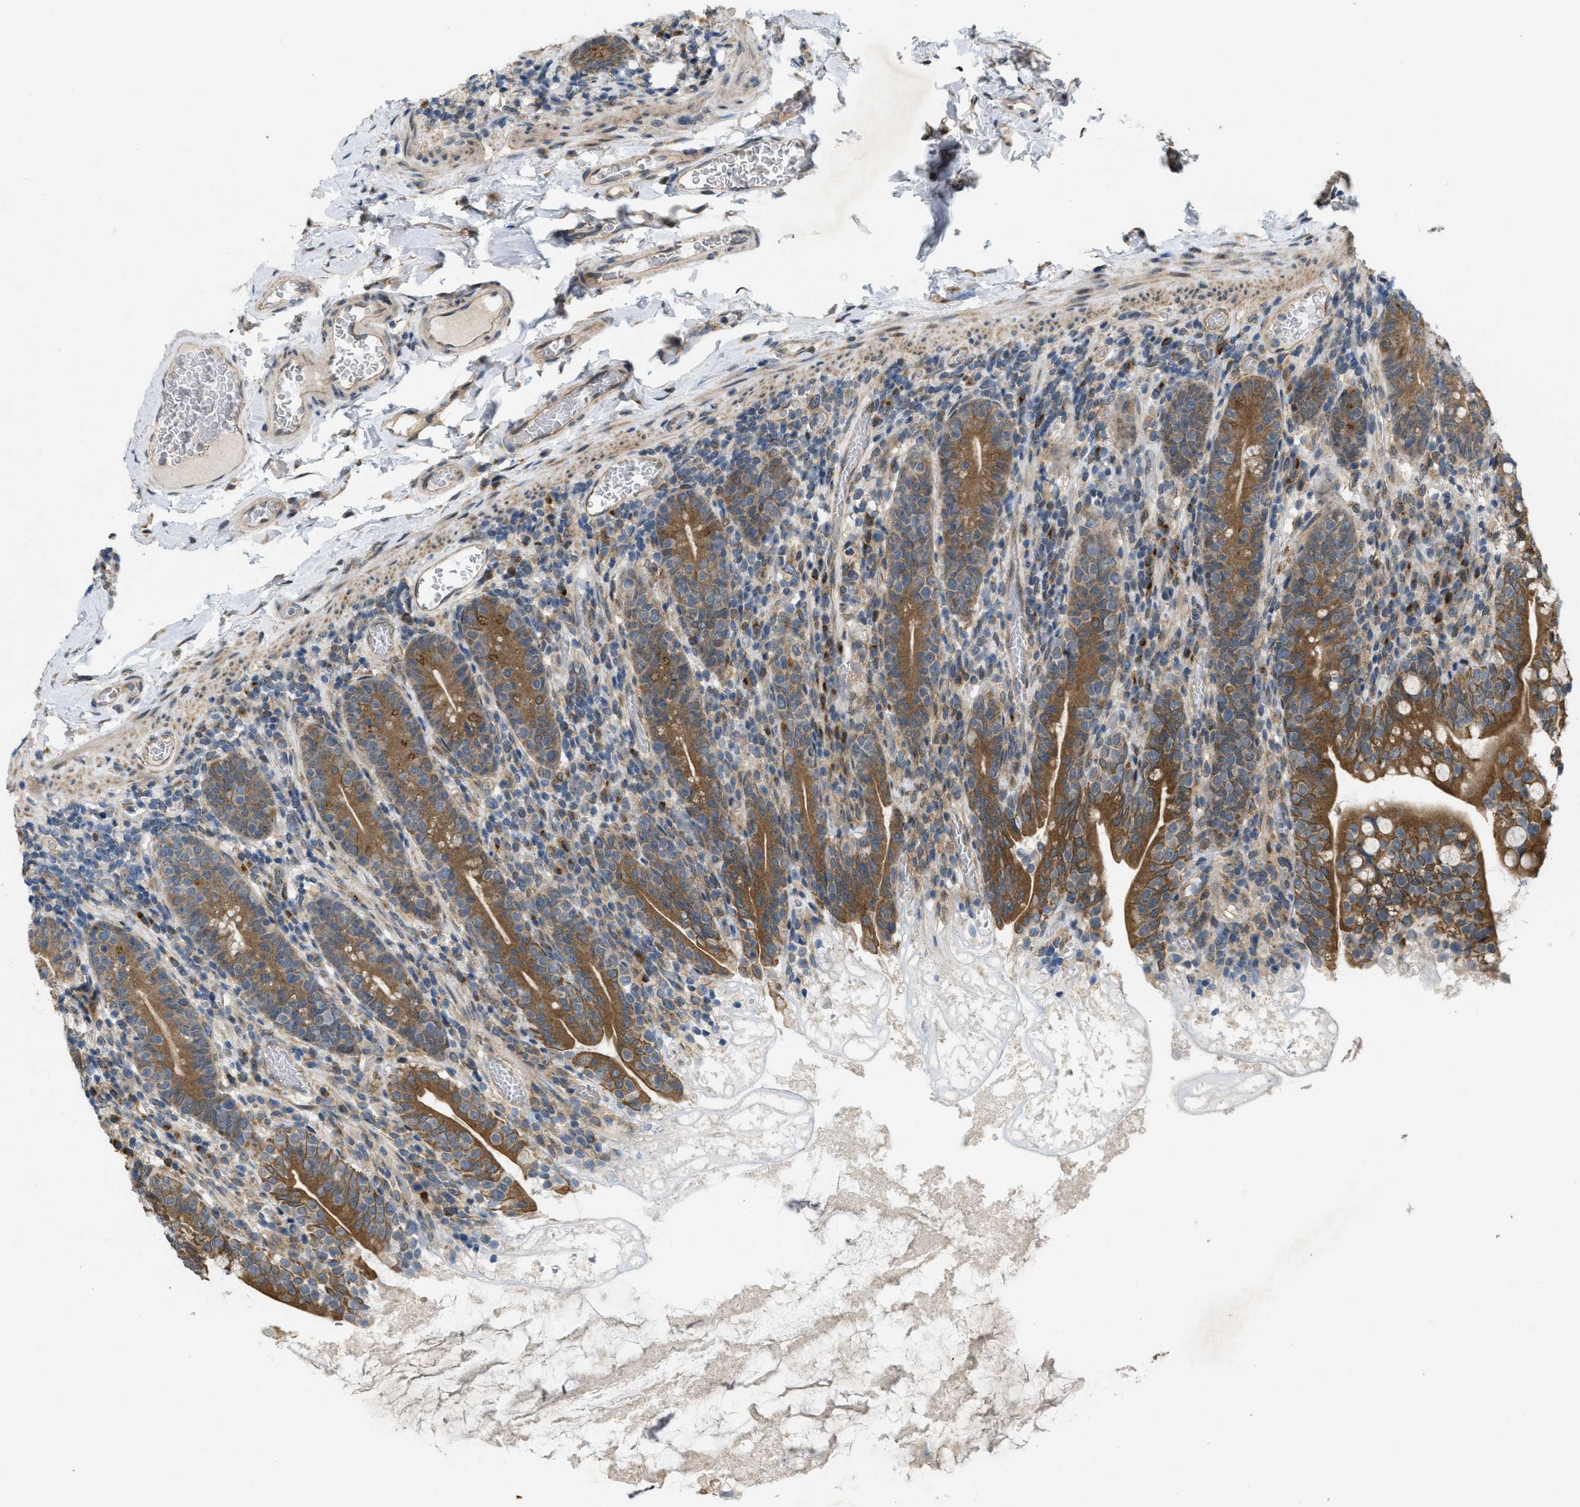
{"staining": {"intensity": "strong", "quantity": ">75%", "location": "cytoplasmic/membranous"}, "tissue": "small intestine", "cell_type": "Glandular cells", "image_type": "normal", "snomed": [{"axis": "morphology", "description": "Normal tissue, NOS"}, {"axis": "topography", "description": "Small intestine"}], "caption": "A histopathology image showing strong cytoplasmic/membranous staining in about >75% of glandular cells in unremarkable small intestine, as visualized by brown immunohistochemical staining.", "gene": "IFNLR1", "patient": {"sex": "female", "age": 56}}